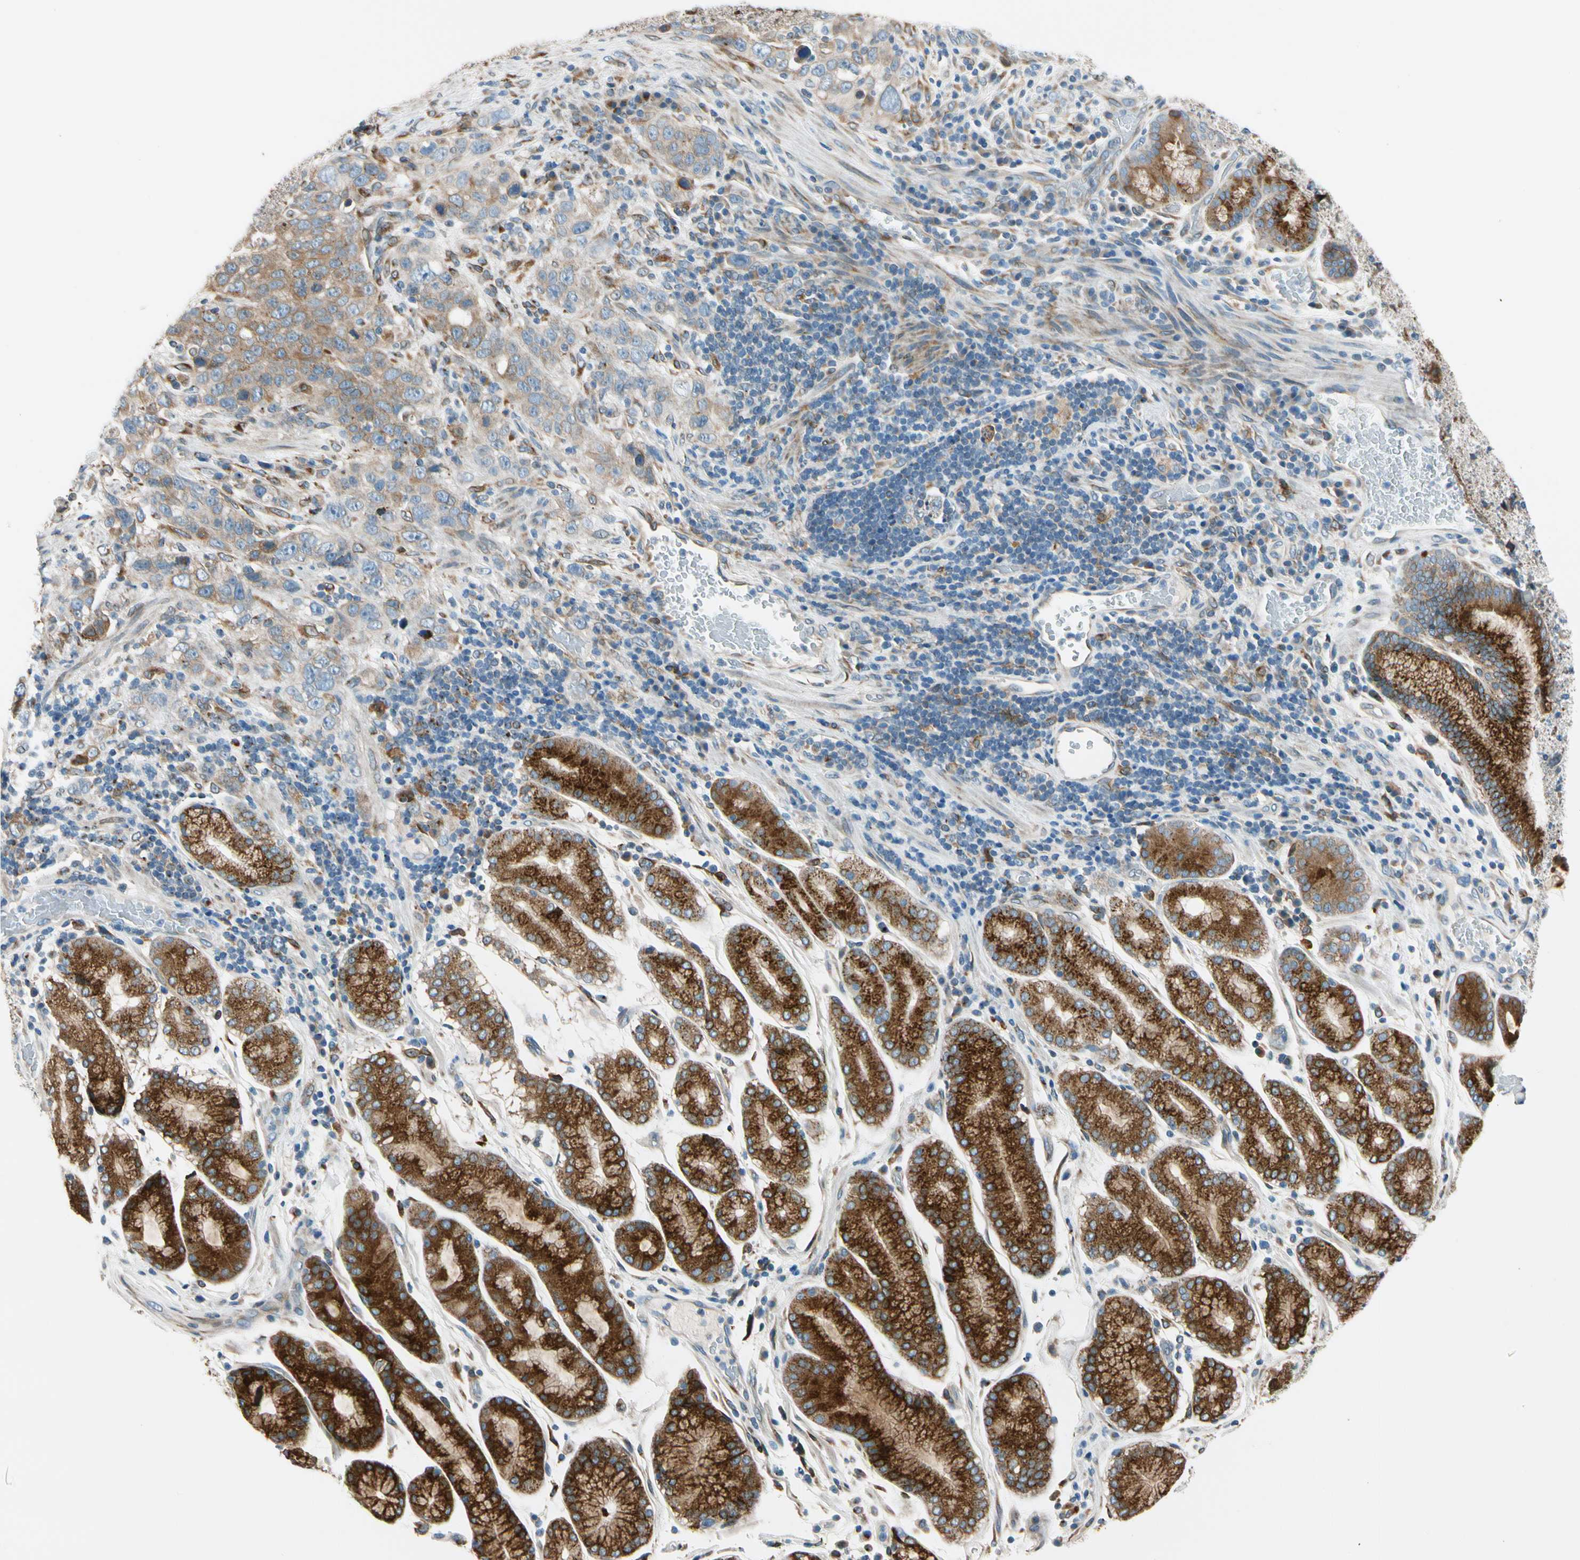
{"staining": {"intensity": "moderate", "quantity": ">75%", "location": "cytoplasmic/membranous"}, "tissue": "stomach cancer", "cell_type": "Tumor cells", "image_type": "cancer", "snomed": [{"axis": "morphology", "description": "Normal tissue, NOS"}, {"axis": "morphology", "description": "Adenocarcinoma, NOS"}, {"axis": "topography", "description": "Stomach"}], "caption": "There is medium levels of moderate cytoplasmic/membranous expression in tumor cells of stomach adenocarcinoma, as demonstrated by immunohistochemical staining (brown color).", "gene": "NUCB1", "patient": {"sex": "male", "age": 48}}